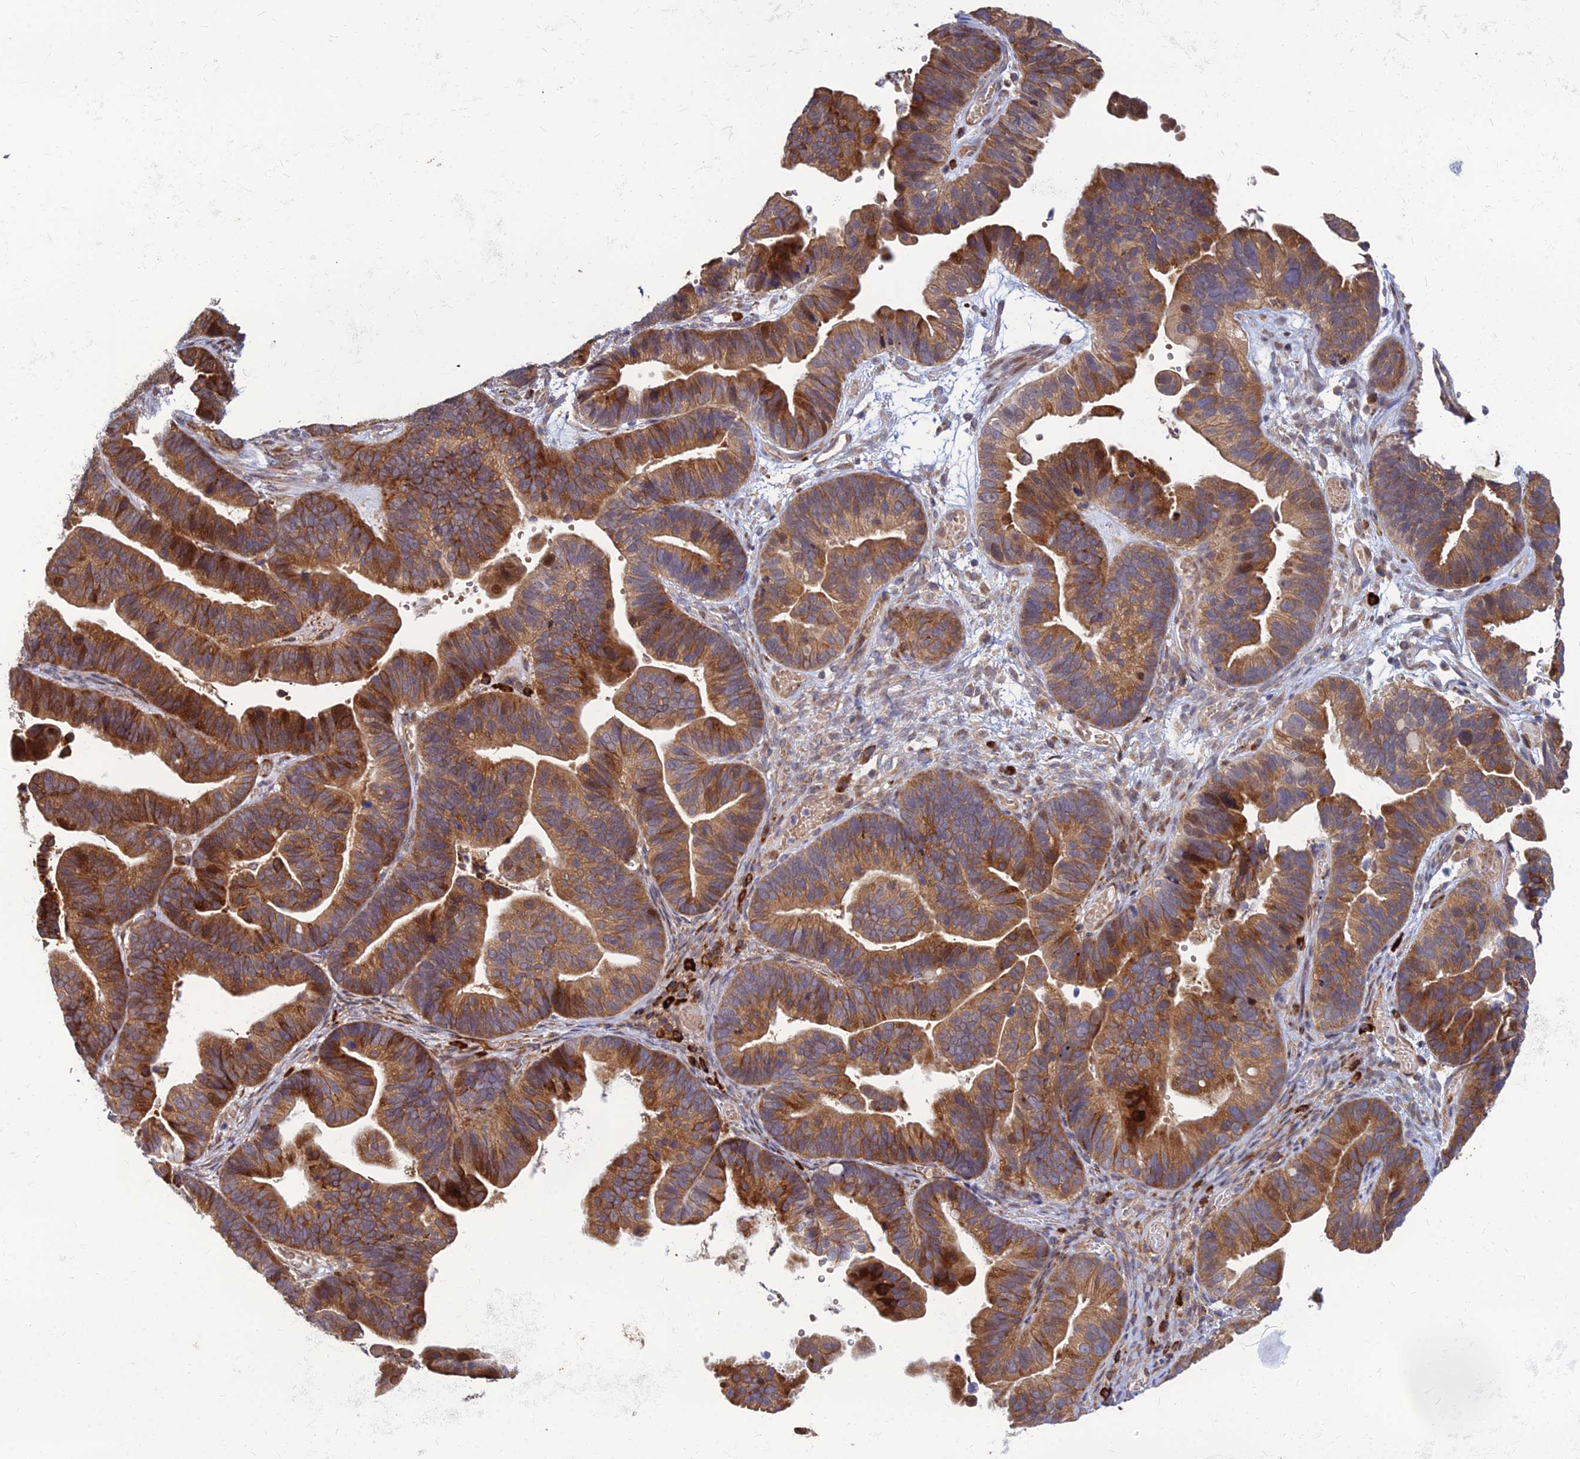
{"staining": {"intensity": "strong", "quantity": ">75%", "location": "cytoplasmic/membranous"}, "tissue": "ovarian cancer", "cell_type": "Tumor cells", "image_type": "cancer", "snomed": [{"axis": "morphology", "description": "Cystadenocarcinoma, serous, NOS"}, {"axis": "topography", "description": "Ovary"}], "caption": "This is an image of immunohistochemistry (IHC) staining of ovarian cancer, which shows strong expression in the cytoplasmic/membranous of tumor cells.", "gene": "CCT6B", "patient": {"sex": "female", "age": 56}}